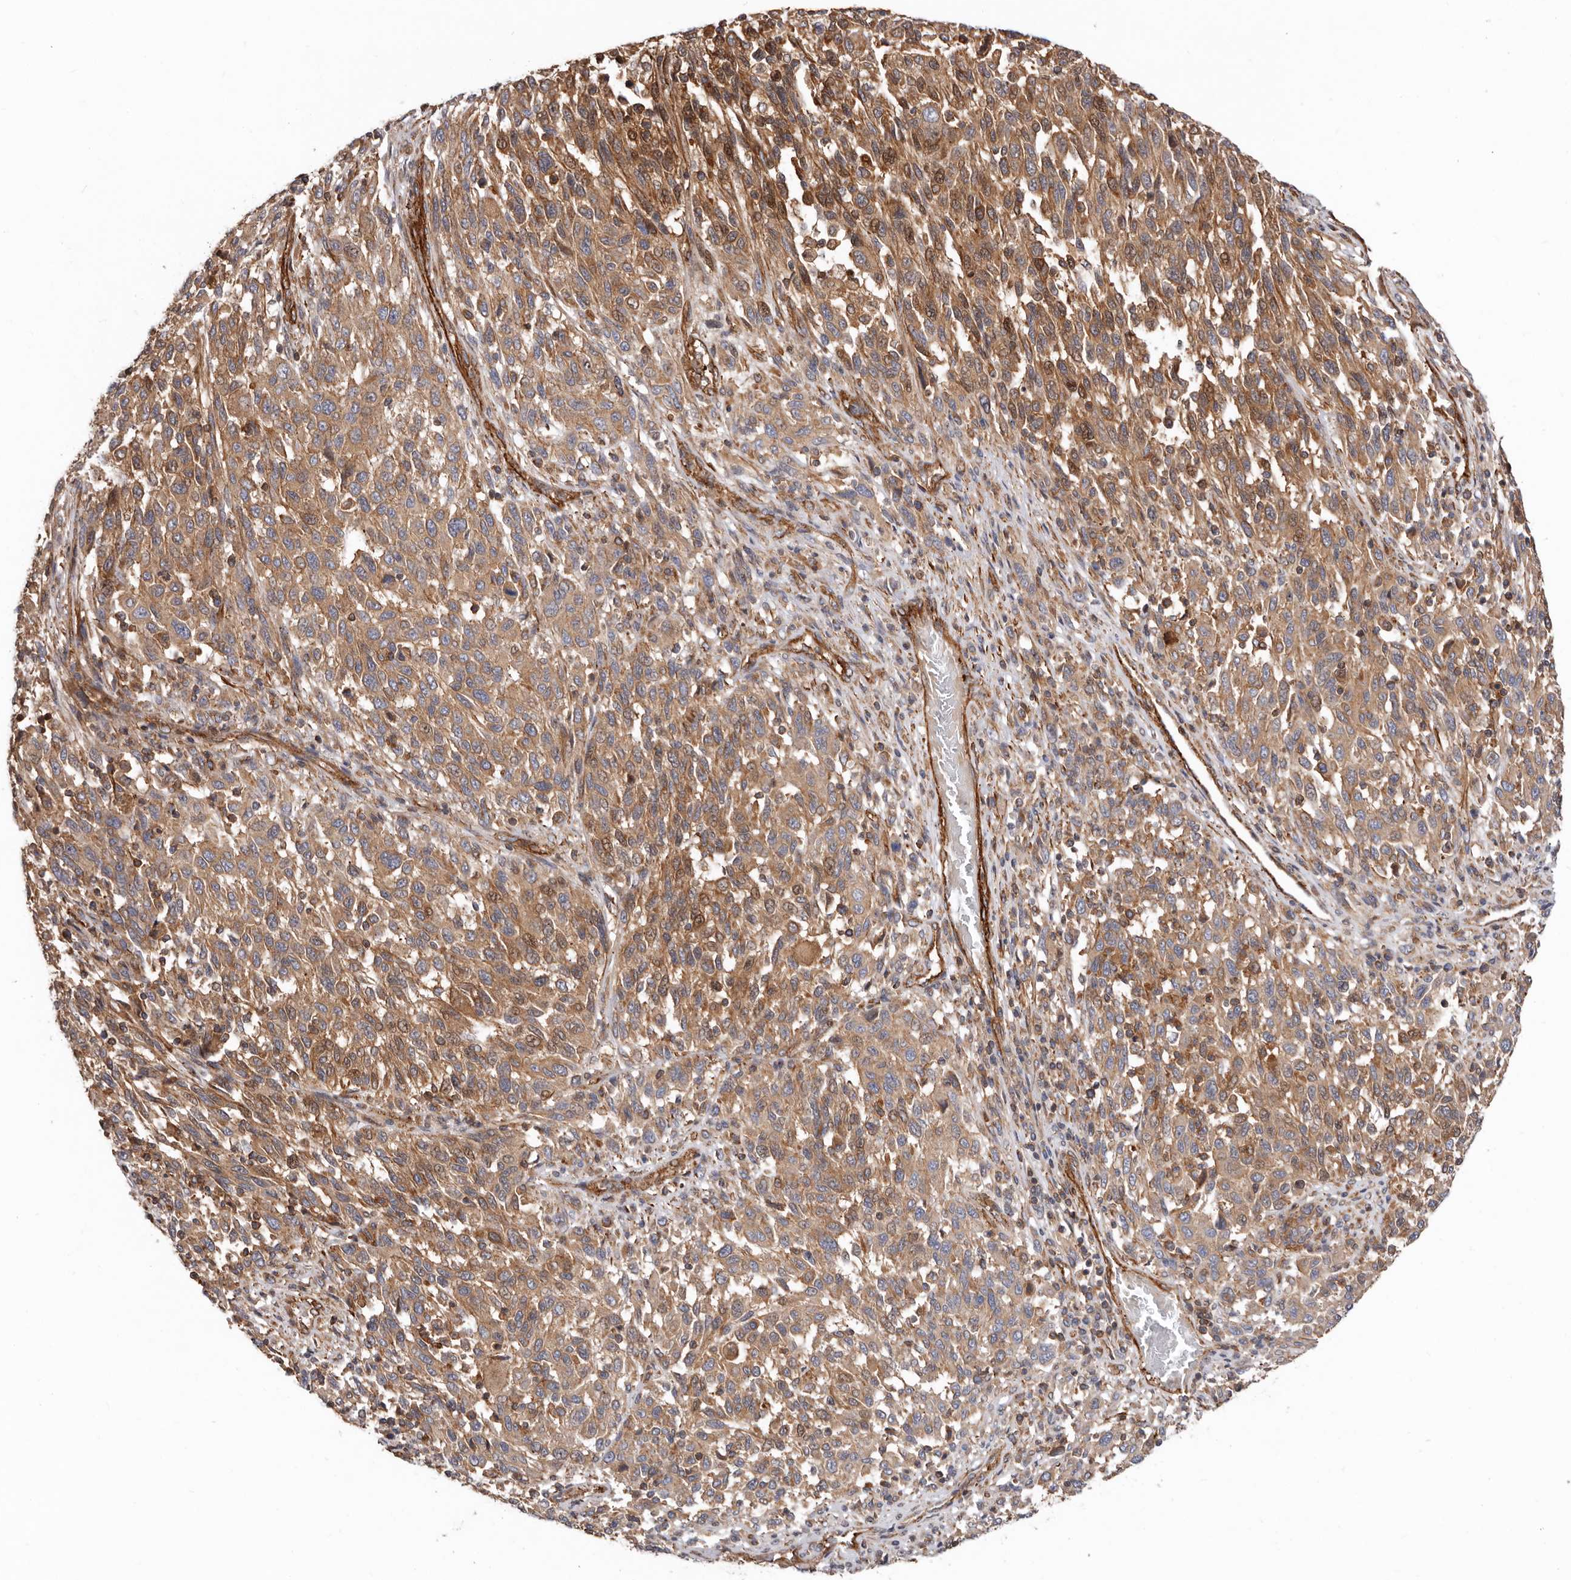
{"staining": {"intensity": "moderate", "quantity": ">75%", "location": "cytoplasmic/membranous"}, "tissue": "melanoma", "cell_type": "Tumor cells", "image_type": "cancer", "snomed": [{"axis": "morphology", "description": "Malignant melanoma, Metastatic site"}, {"axis": "topography", "description": "Lymph node"}], "caption": "Malignant melanoma (metastatic site) tissue reveals moderate cytoplasmic/membranous positivity in about >75% of tumor cells The staining was performed using DAB (3,3'-diaminobenzidine) to visualize the protein expression in brown, while the nuclei were stained in blue with hematoxylin (Magnification: 20x).", "gene": "TMC7", "patient": {"sex": "male", "age": 61}}